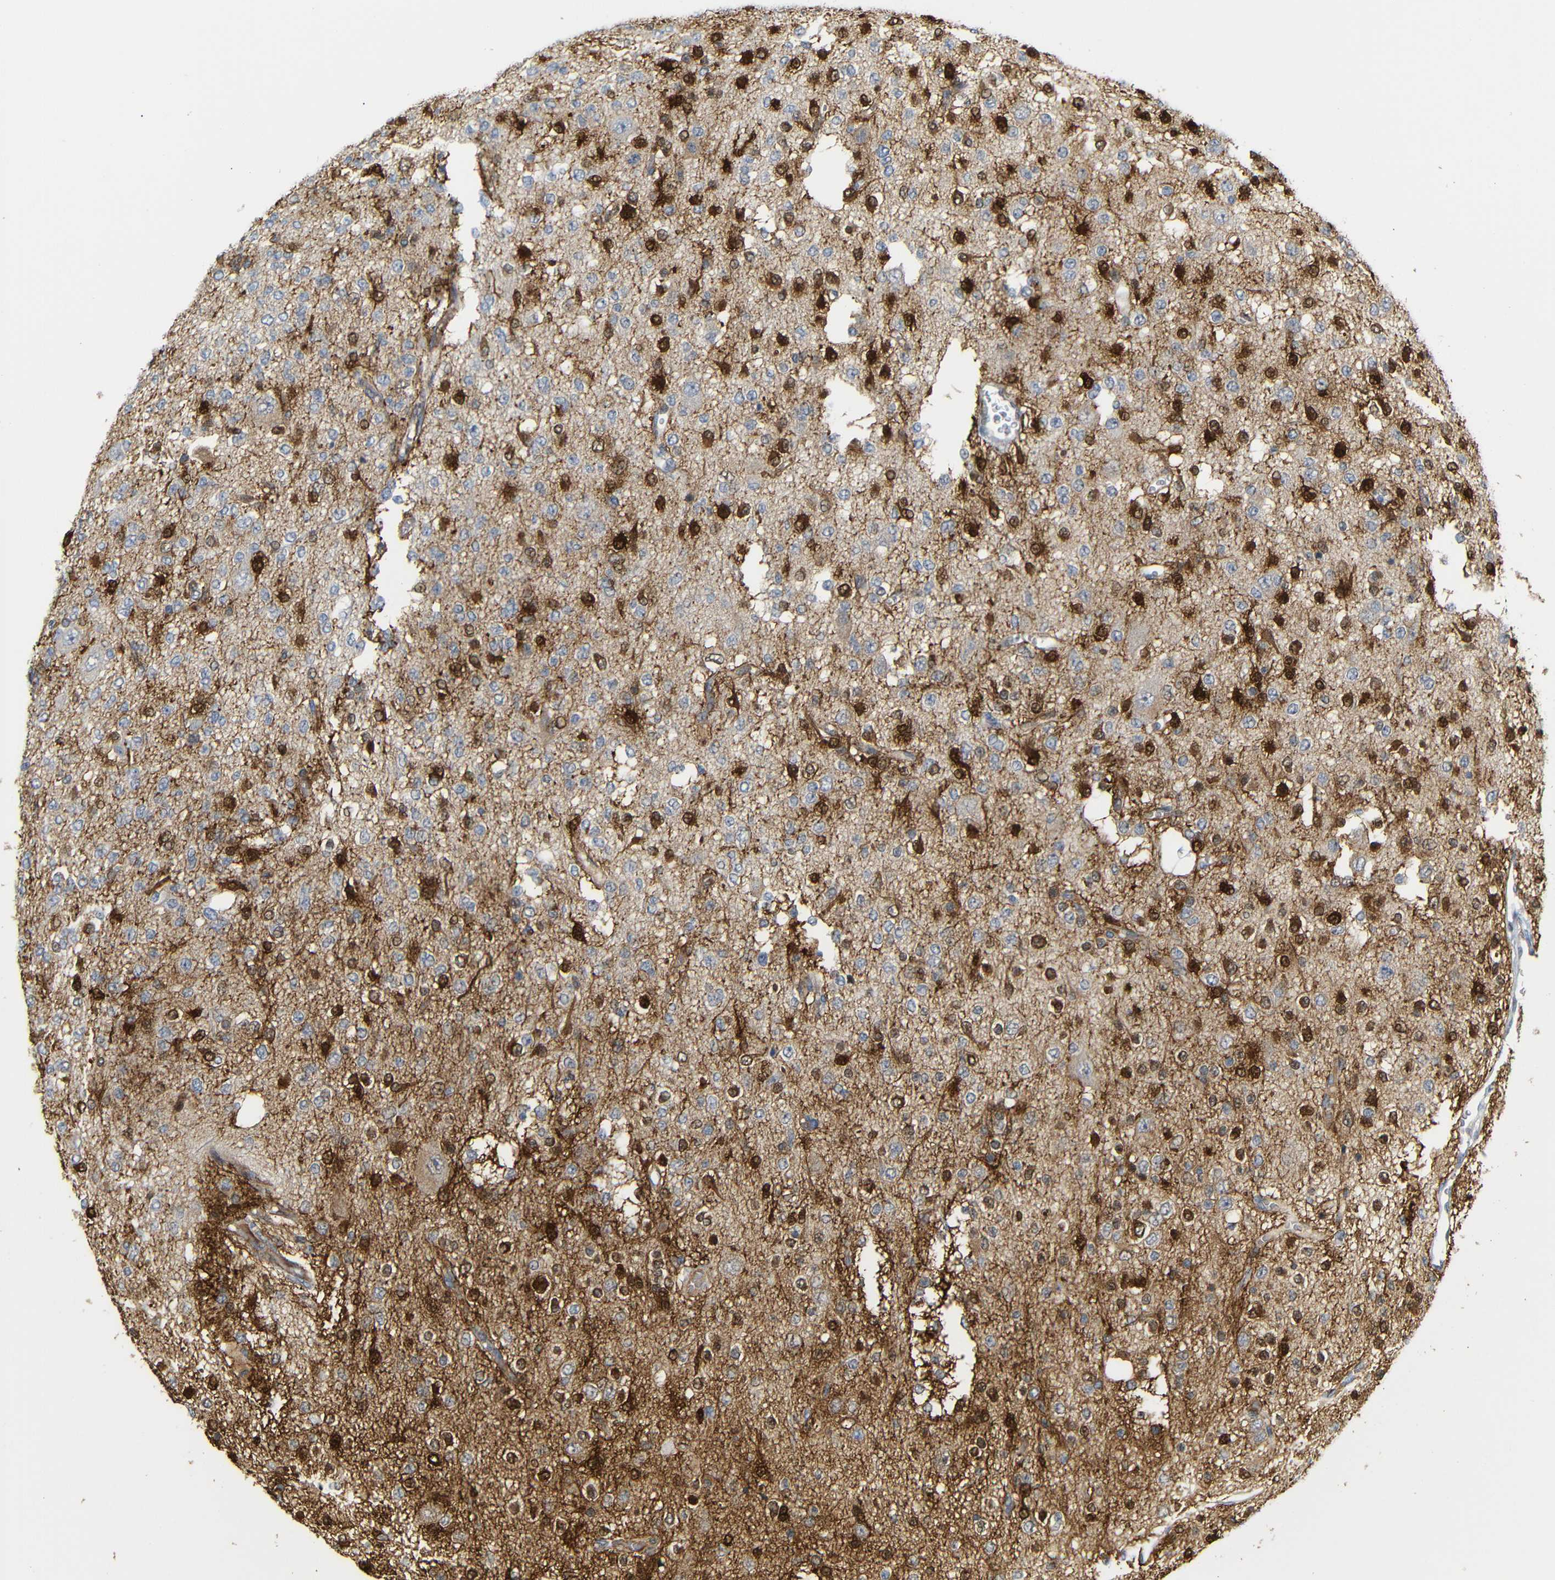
{"staining": {"intensity": "strong", "quantity": "25%-75%", "location": "cytoplasmic/membranous,nuclear"}, "tissue": "glioma", "cell_type": "Tumor cells", "image_type": "cancer", "snomed": [{"axis": "morphology", "description": "Glioma, malignant, Low grade"}, {"axis": "topography", "description": "Brain"}], "caption": "Strong cytoplasmic/membranous and nuclear protein positivity is appreciated in about 25%-75% of tumor cells in glioma. (Stains: DAB (3,3'-diaminobenzidine) in brown, nuclei in blue, Microscopy: brightfield microscopy at high magnification).", "gene": "MT1A", "patient": {"sex": "male", "age": 38}}